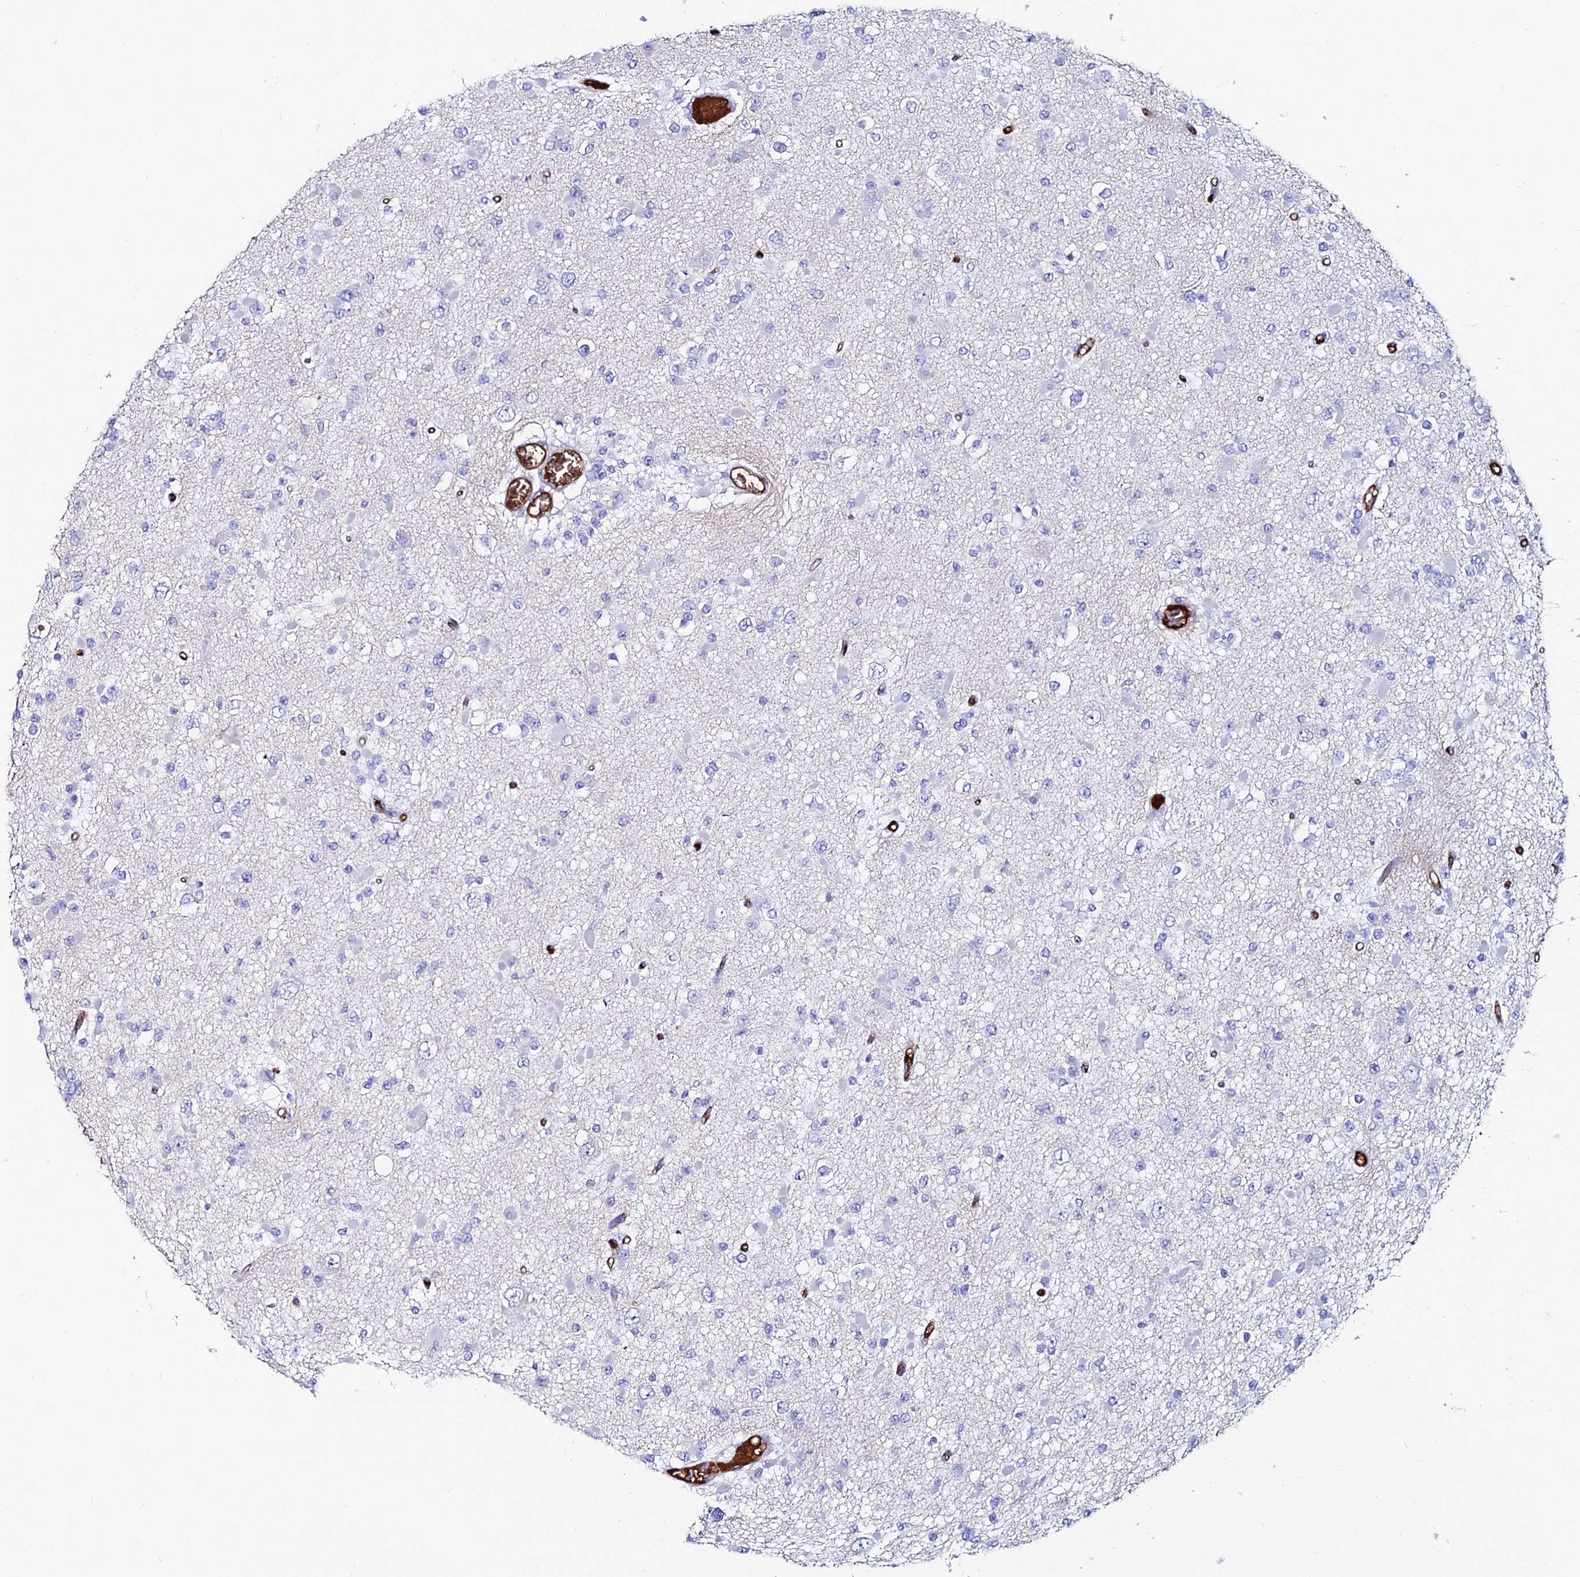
{"staining": {"intensity": "negative", "quantity": "none", "location": "none"}, "tissue": "glioma", "cell_type": "Tumor cells", "image_type": "cancer", "snomed": [{"axis": "morphology", "description": "Glioma, malignant, Low grade"}, {"axis": "topography", "description": "Brain"}], "caption": "Malignant glioma (low-grade) stained for a protein using IHC displays no positivity tumor cells.", "gene": "SLC25A16", "patient": {"sex": "female", "age": 22}}